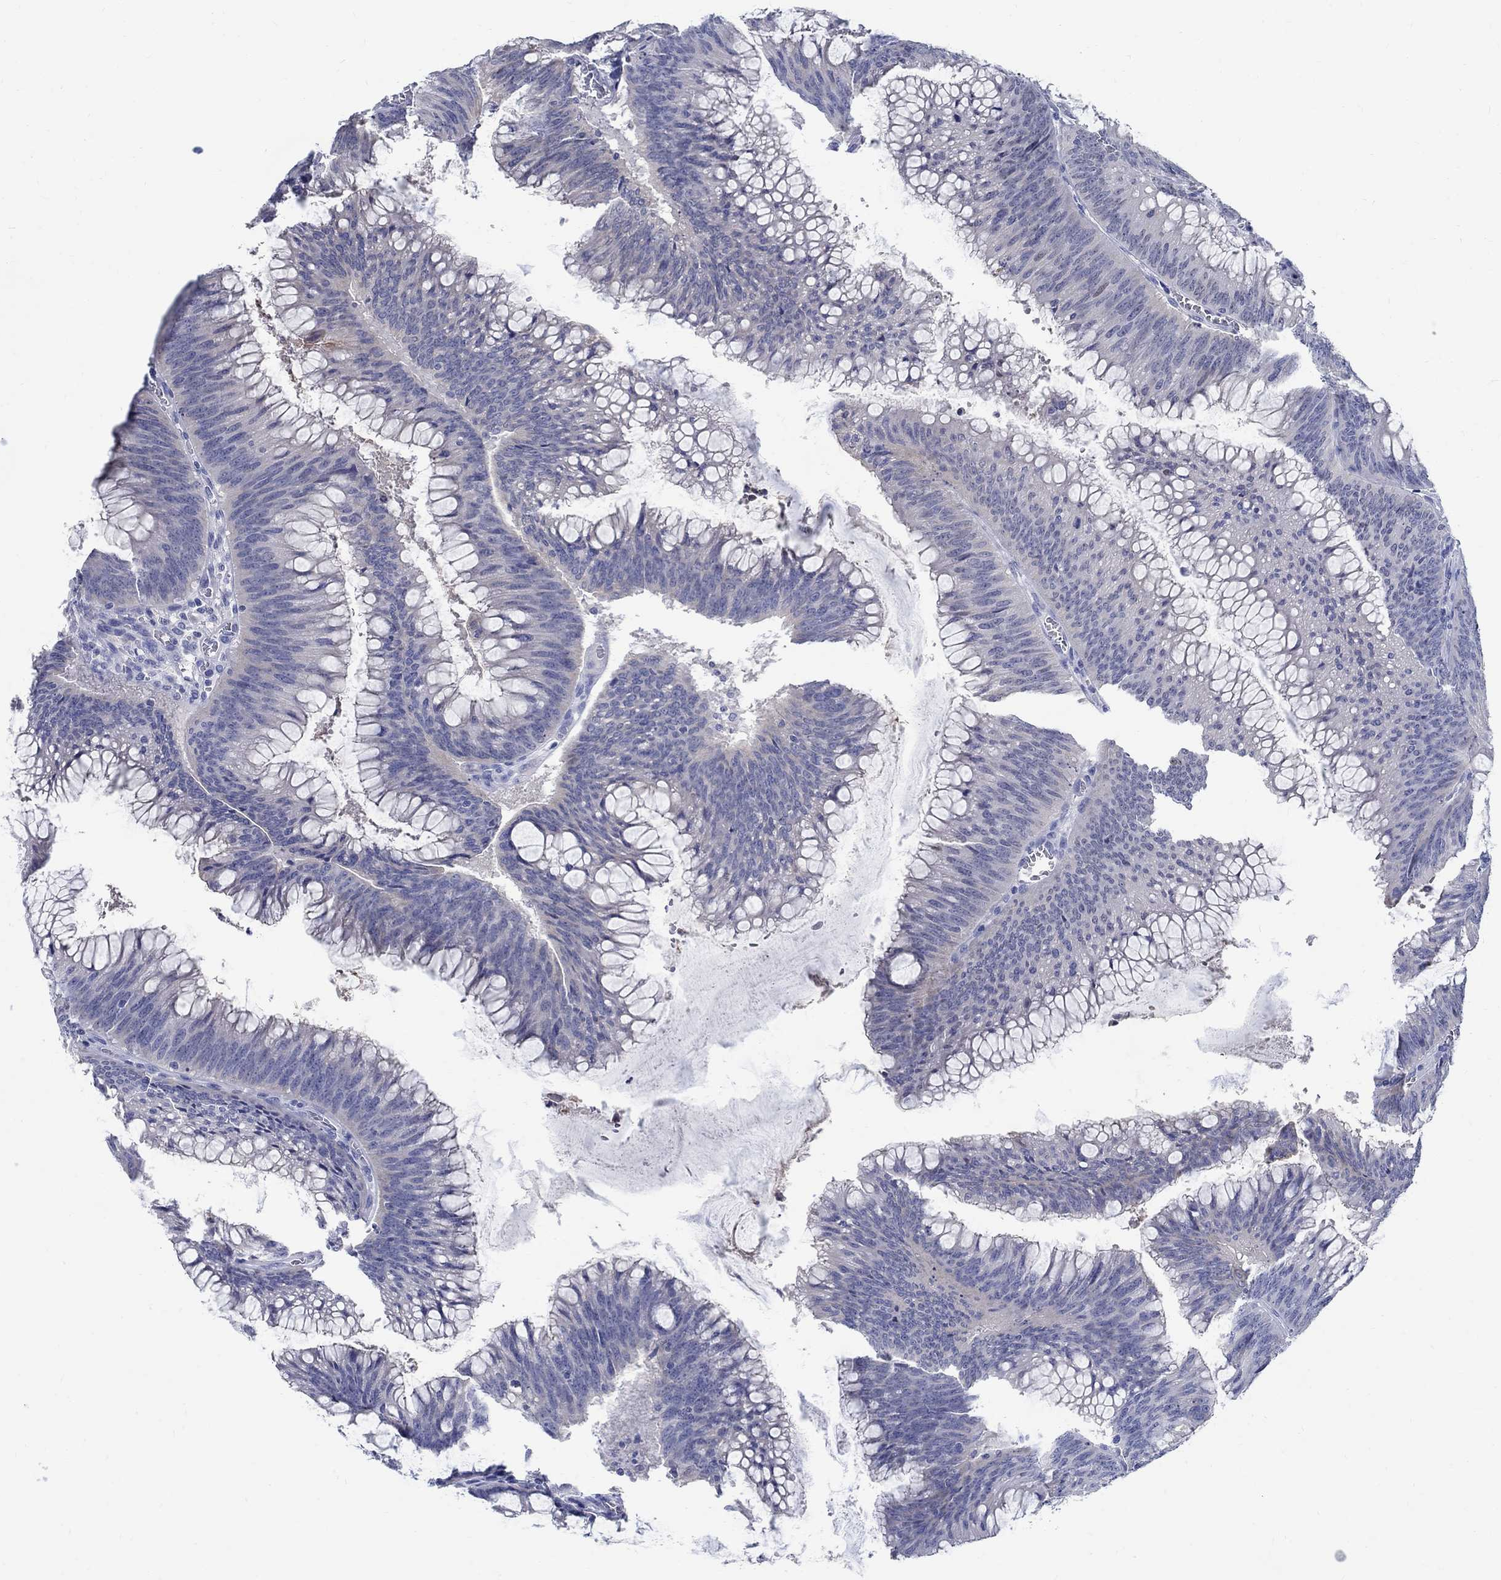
{"staining": {"intensity": "negative", "quantity": "none", "location": "none"}, "tissue": "colorectal cancer", "cell_type": "Tumor cells", "image_type": "cancer", "snomed": [{"axis": "morphology", "description": "Adenocarcinoma, NOS"}, {"axis": "topography", "description": "Rectum"}], "caption": "An immunohistochemistry histopathology image of colorectal adenocarcinoma is shown. There is no staining in tumor cells of colorectal adenocarcinoma.", "gene": "SOX2", "patient": {"sex": "female", "age": 72}}